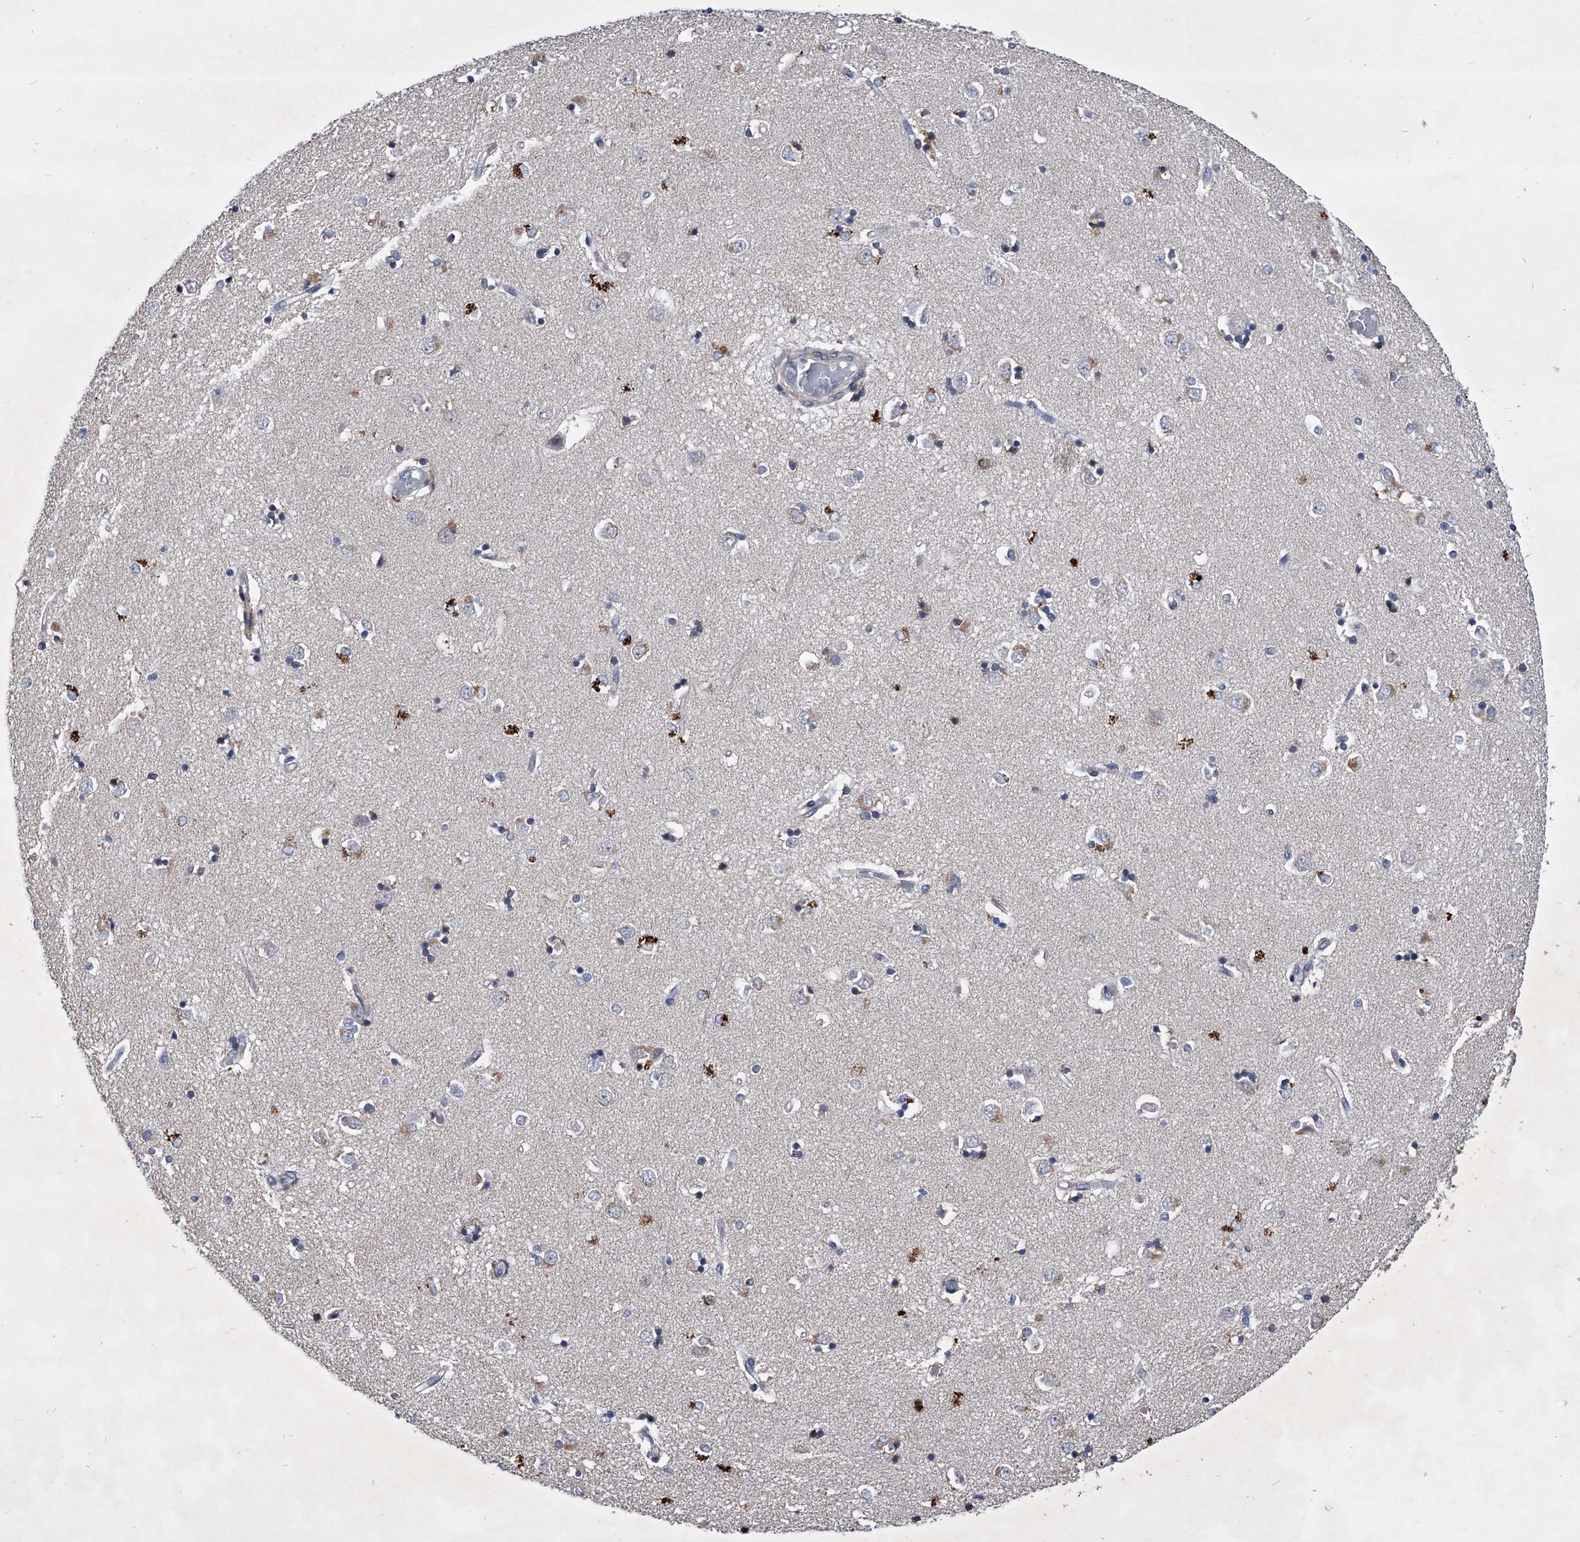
{"staining": {"intensity": "weak", "quantity": "<25%", "location": "cytoplasmic/membranous"}, "tissue": "caudate", "cell_type": "Glial cells", "image_type": "normal", "snomed": [{"axis": "morphology", "description": "Normal tissue, NOS"}, {"axis": "topography", "description": "Lateral ventricle wall"}], "caption": "Human caudate stained for a protein using immunohistochemistry reveals no expression in glial cells.", "gene": "ZNF76", "patient": {"sex": "male", "age": 45}}